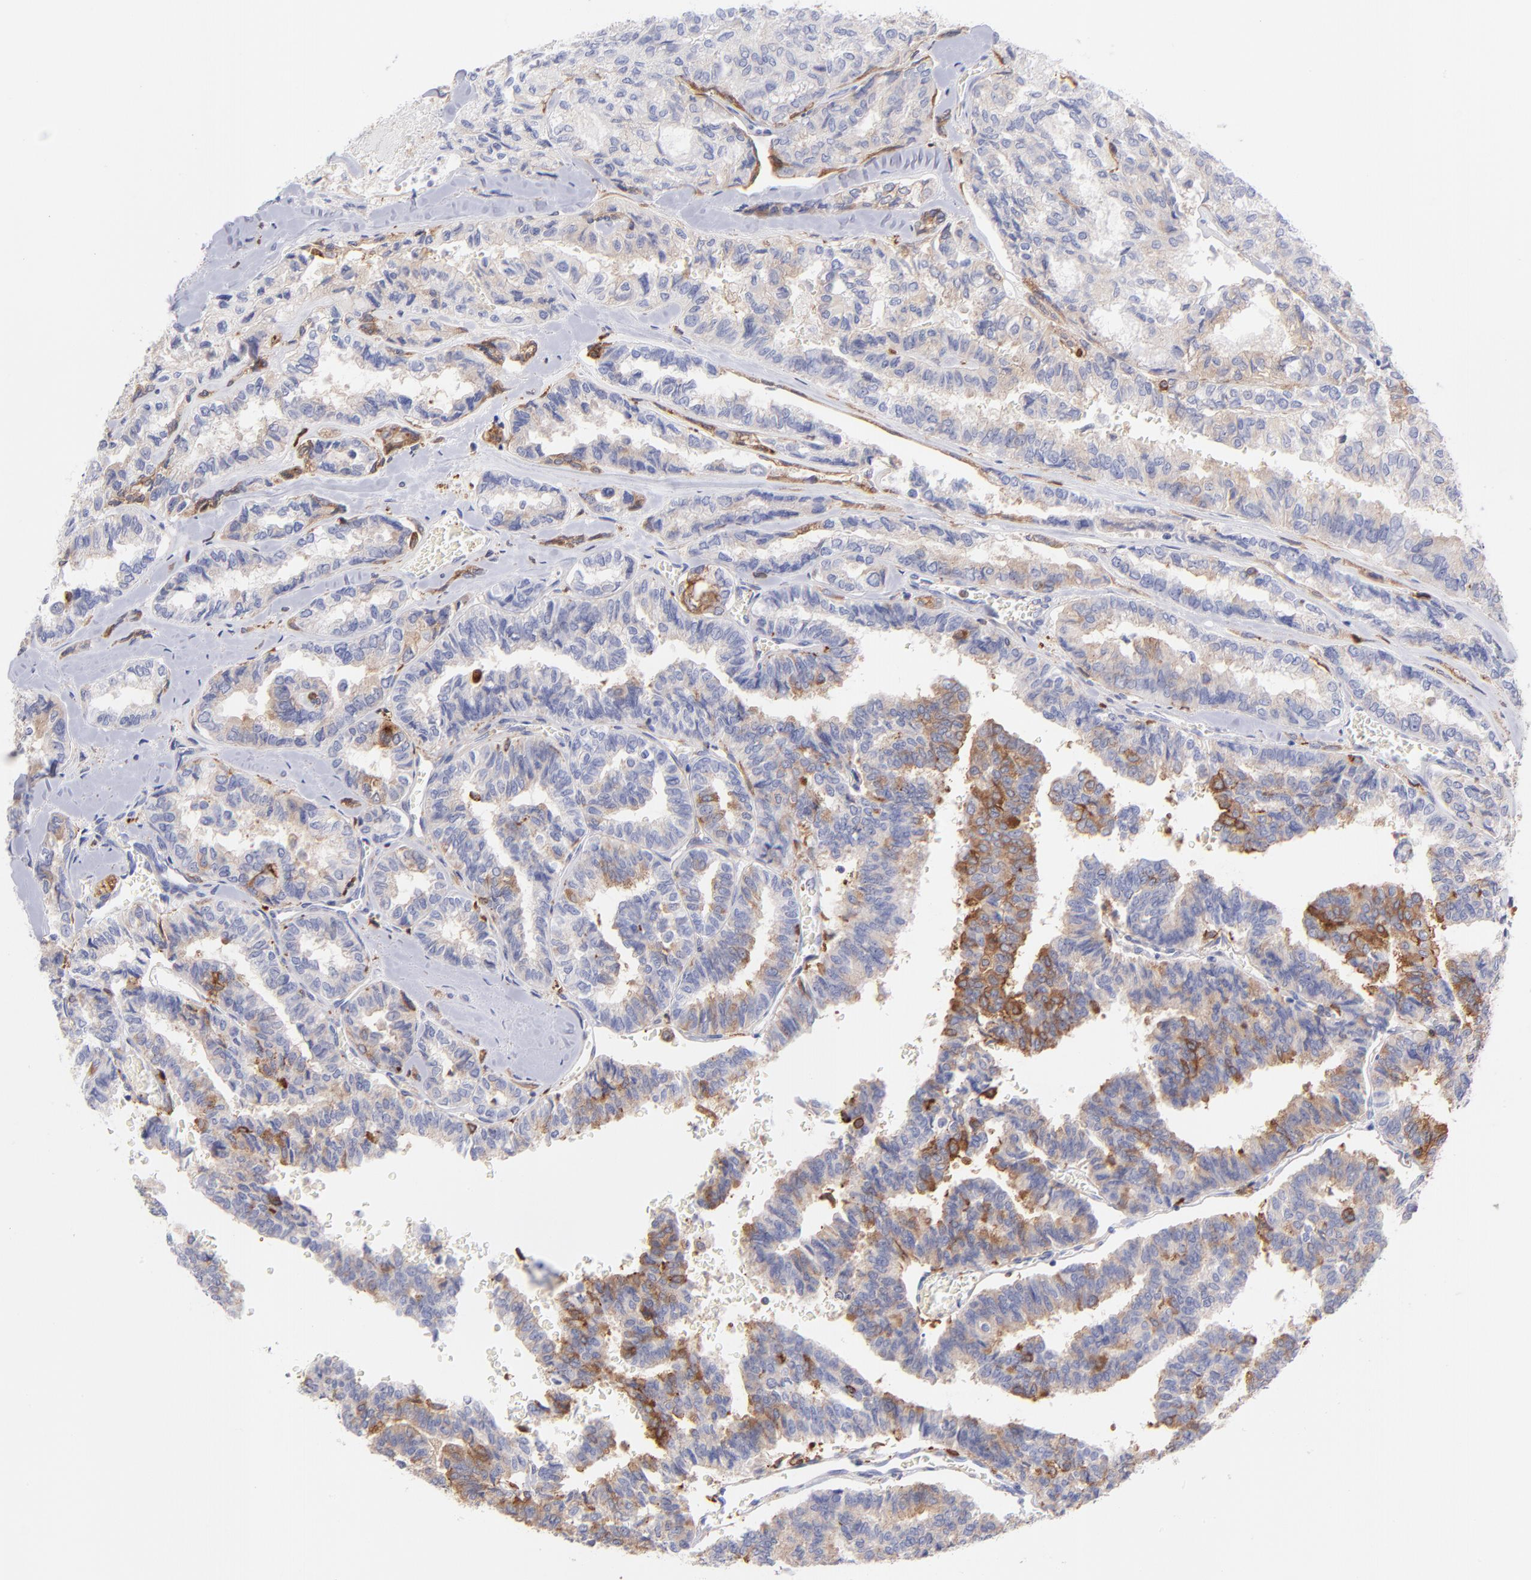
{"staining": {"intensity": "moderate", "quantity": ">75%", "location": "cytoplasmic/membranous"}, "tissue": "thyroid cancer", "cell_type": "Tumor cells", "image_type": "cancer", "snomed": [{"axis": "morphology", "description": "Papillary adenocarcinoma, NOS"}, {"axis": "topography", "description": "Thyroid gland"}], "caption": "Tumor cells show medium levels of moderate cytoplasmic/membranous positivity in approximately >75% of cells in thyroid papillary adenocarcinoma.", "gene": "PRKCA", "patient": {"sex": "female", "age": 35}}